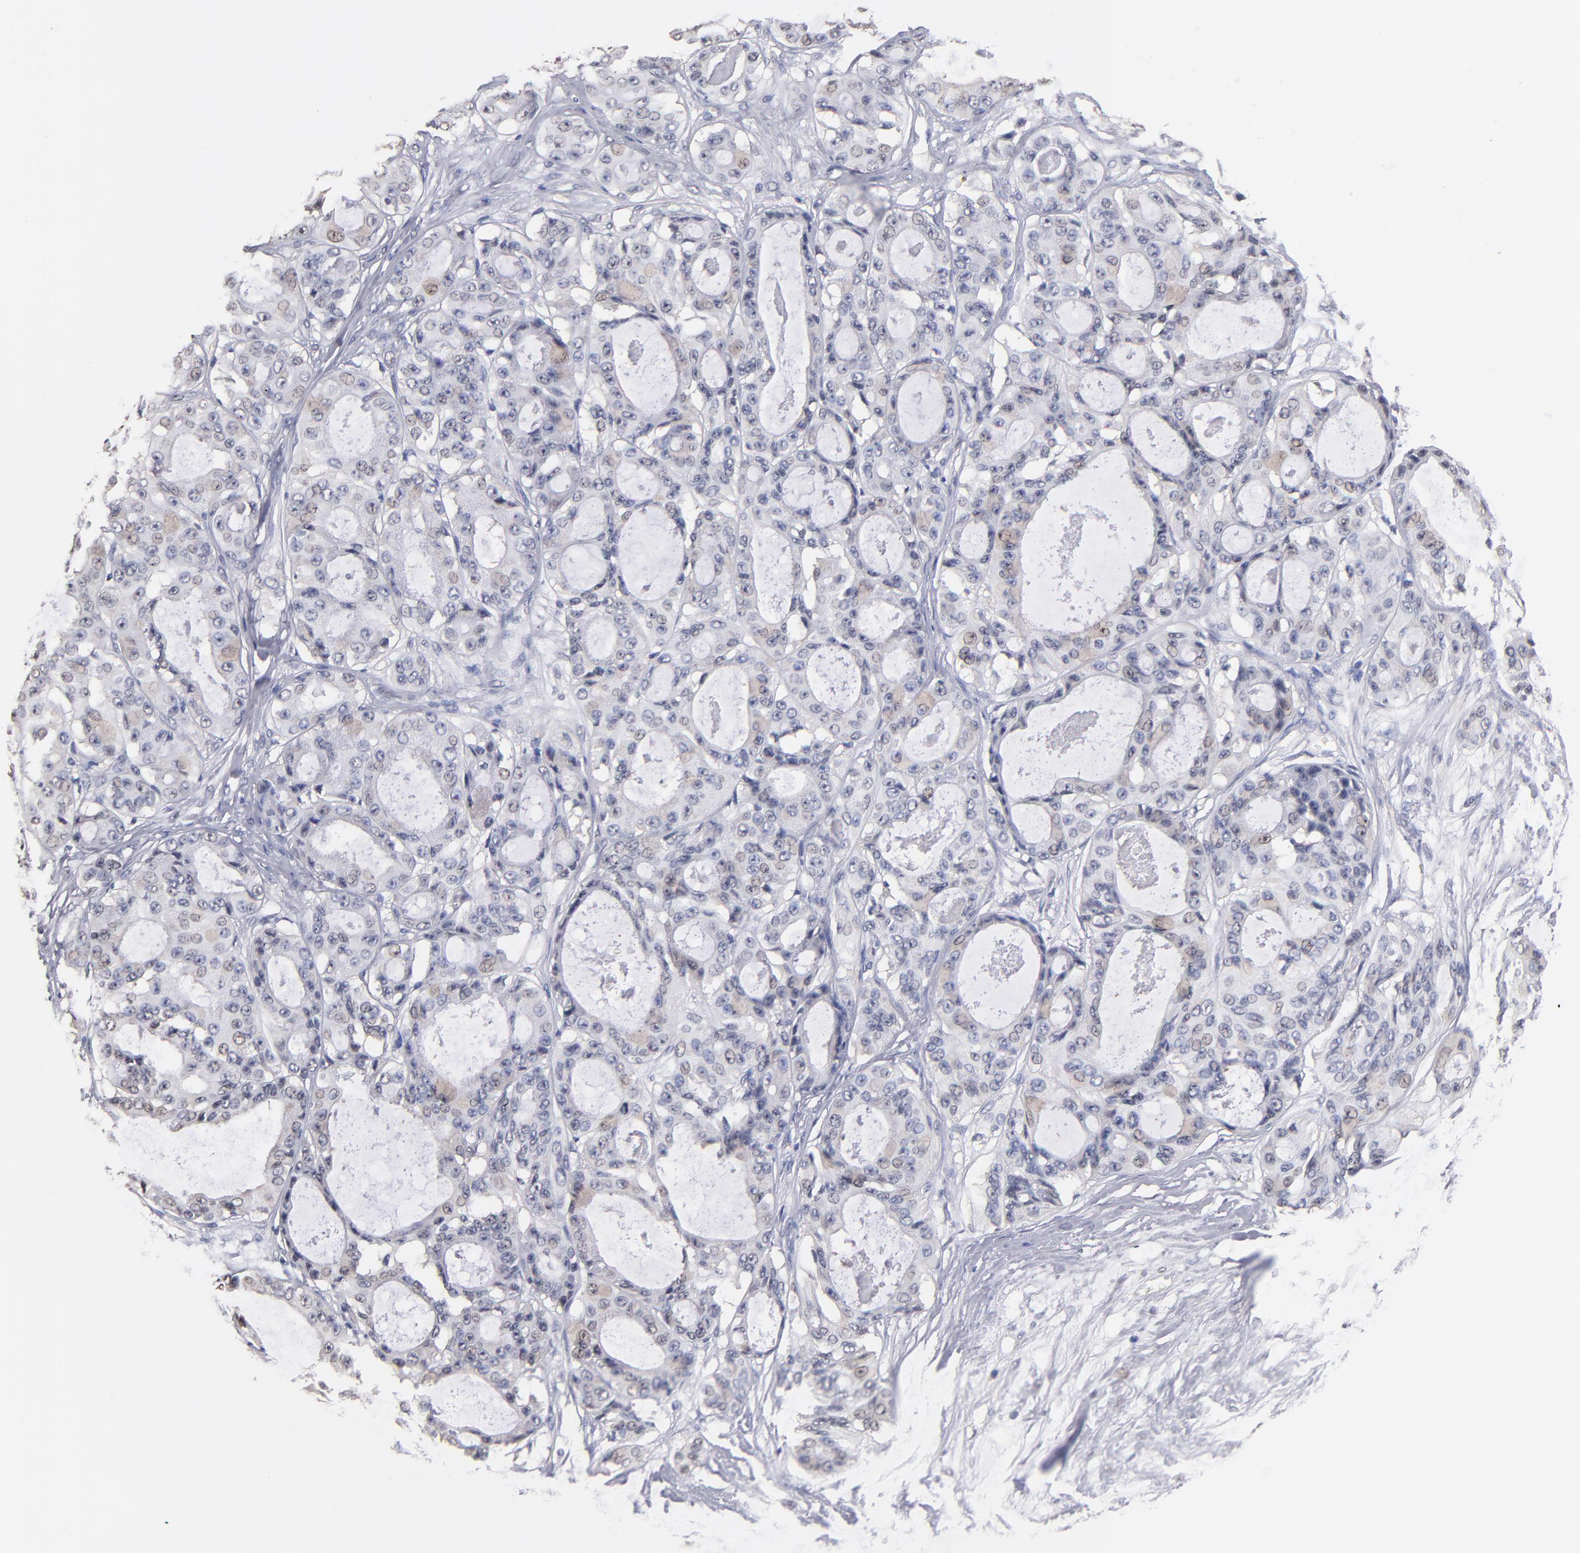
{"staining": {"intensity": "weak", "quantity": "25%-75%", "location": "nuclear"}, "tissue": "ovarian cancer", "cell_type": "Tumor cells", "image_type": "cancer", "snomed": [{"axis": "morphology", "description": "Carcinoma, endometroid"}, {"axis": "topography", "description": "Ovary"}], "caption": "Endometroid carcinoma (ovarian) stained with immunohistochemistry demonstrates weak nuclear positivity in about 25%-75% of tumor cells.", "gene": "PSMD10", "patient": {"sex": "female", "age": 61}}